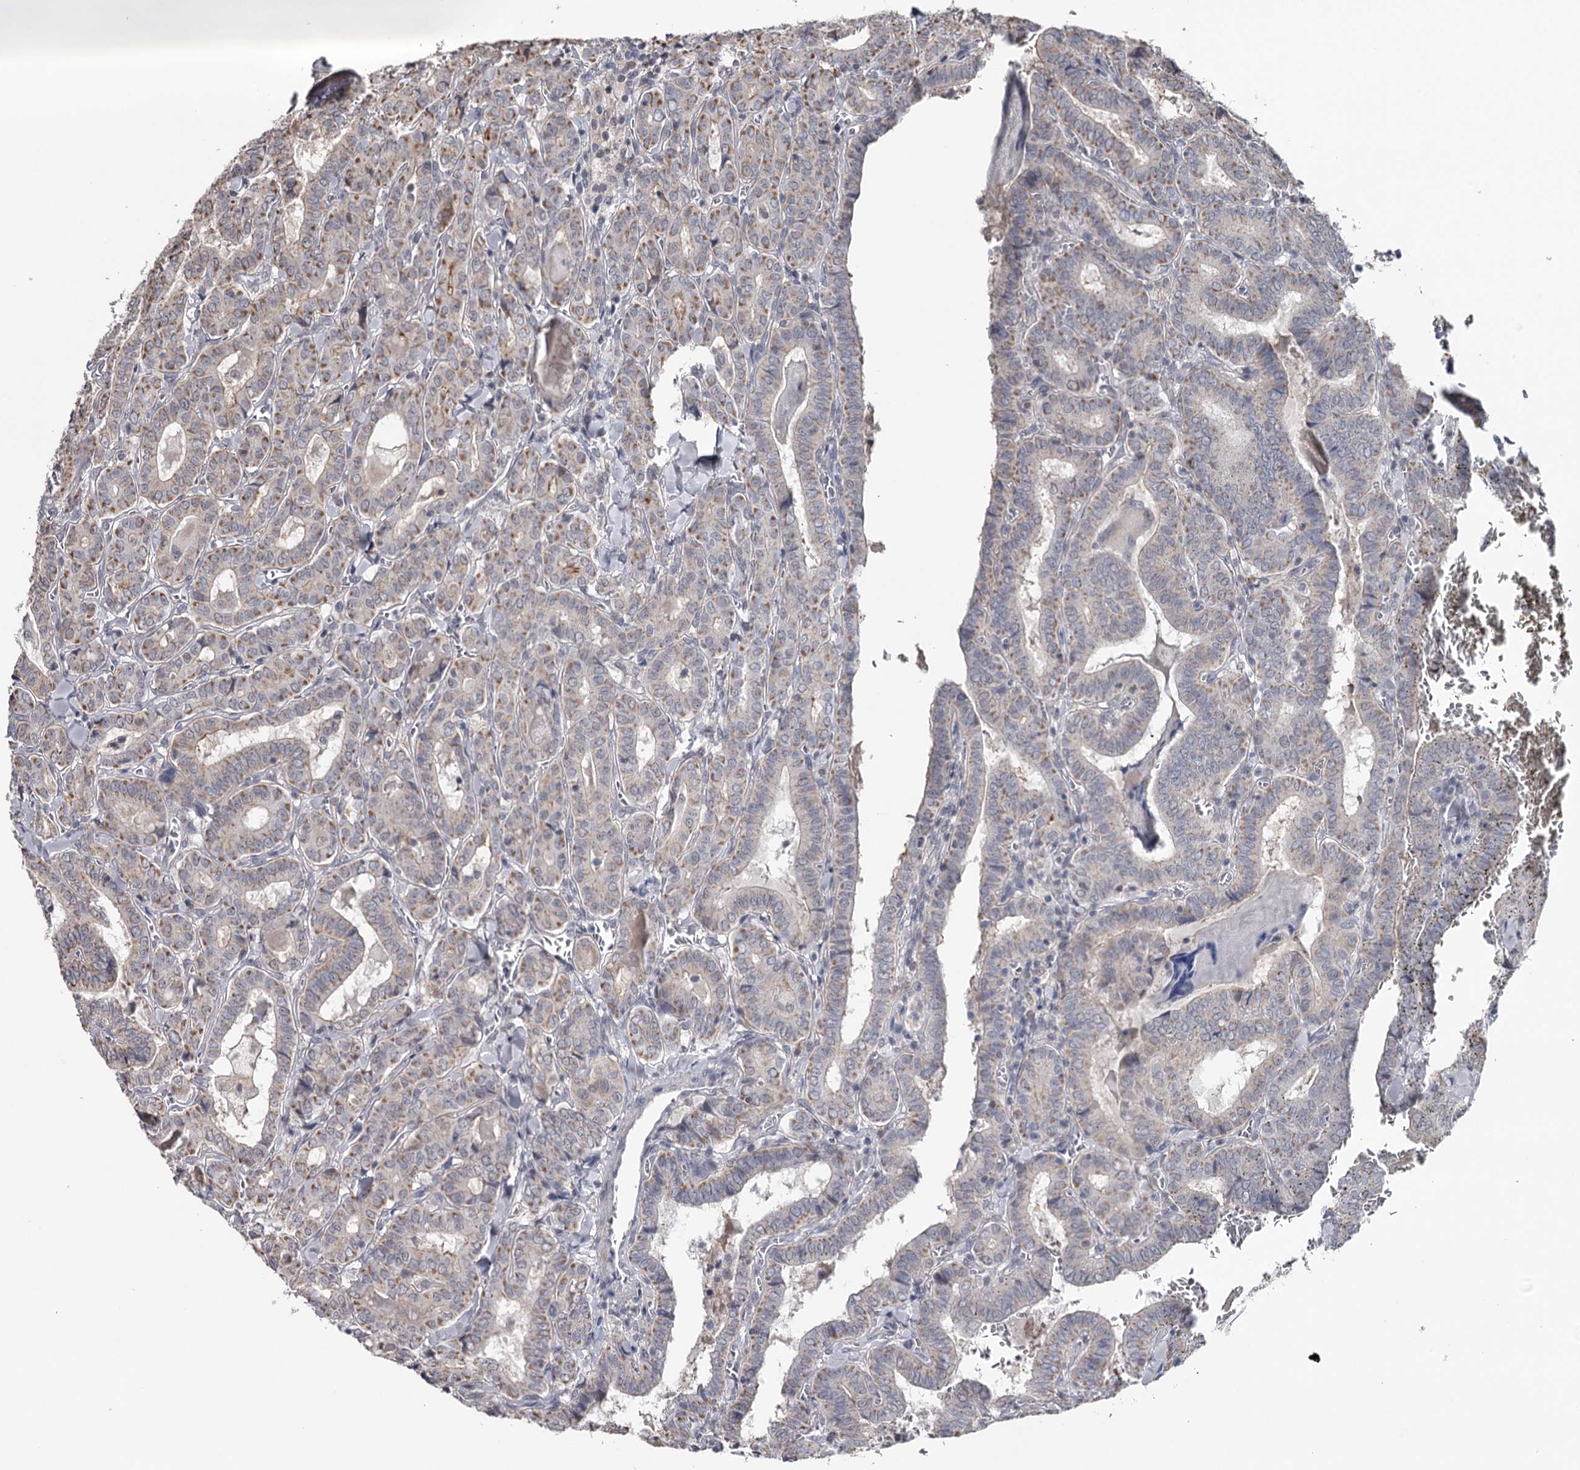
{"staining": {"intensity": "moderate", "quantity": "25%-75%", "location": "cytoplasmic/membranous"}, "tissue": "thyroid cancer", "cell_type": "Tumor cells", "image_type": "cancer", "snomed": [{"axis": "morphology", "description": "Papillary adenocarcinoma, NOS"}, {"axis": "topography", "description": "Thyroid gland"}], "caption": "A micrograph showing moderate cytoplasmic/membranous staining in approximately 25%-75% of tumor cells in thyroid cancer (papillary adenocarcinoma), as visualized by brown immunohistochemical staining.", "gene": "GTSF1", "patient": {"sex": "female", "age": 72}}